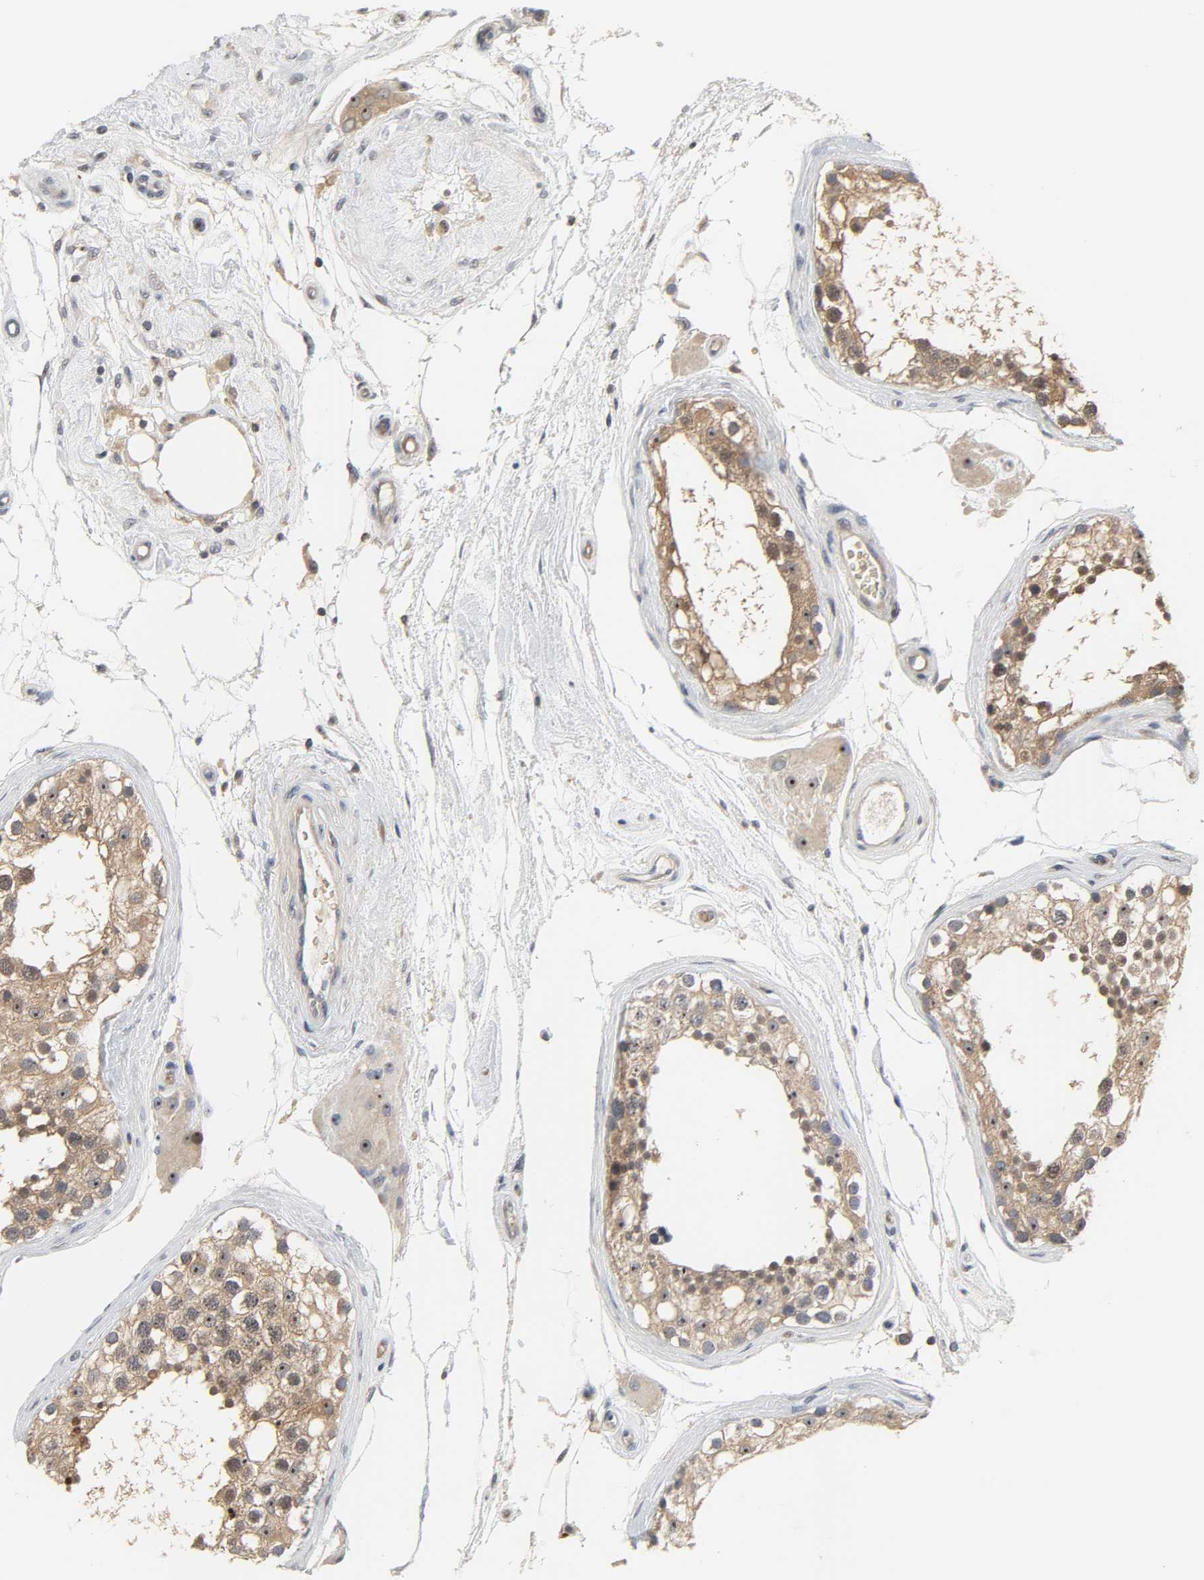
{"staining": {"intensity": "moderate", "quantity": ">75%", "location": "cytoplasmic/membranous,nuclear"}, "tissue": "testis", "cell_type": "Cells in seminiferous ducts", "image_type": "normal", "snomed": [{"axis": "morphology", "description": "Normal tissue, NOS"}, {"axis": "topography", "description": "Testis"}], "caption": "Immunohistochemistry (IHC) (DAB (3,3'-diaminobenzidine)) staining of unremarkable testis reveals moderate cytoplasmic/membranous,nuclear protein expression in about >75% of cells in seminiferous ducts. The protein of interest is shown in brown color, while the nuclei are stained blue.", "gene": "PLEKHA2", "patient": {"sex": "male", "age": 68}}